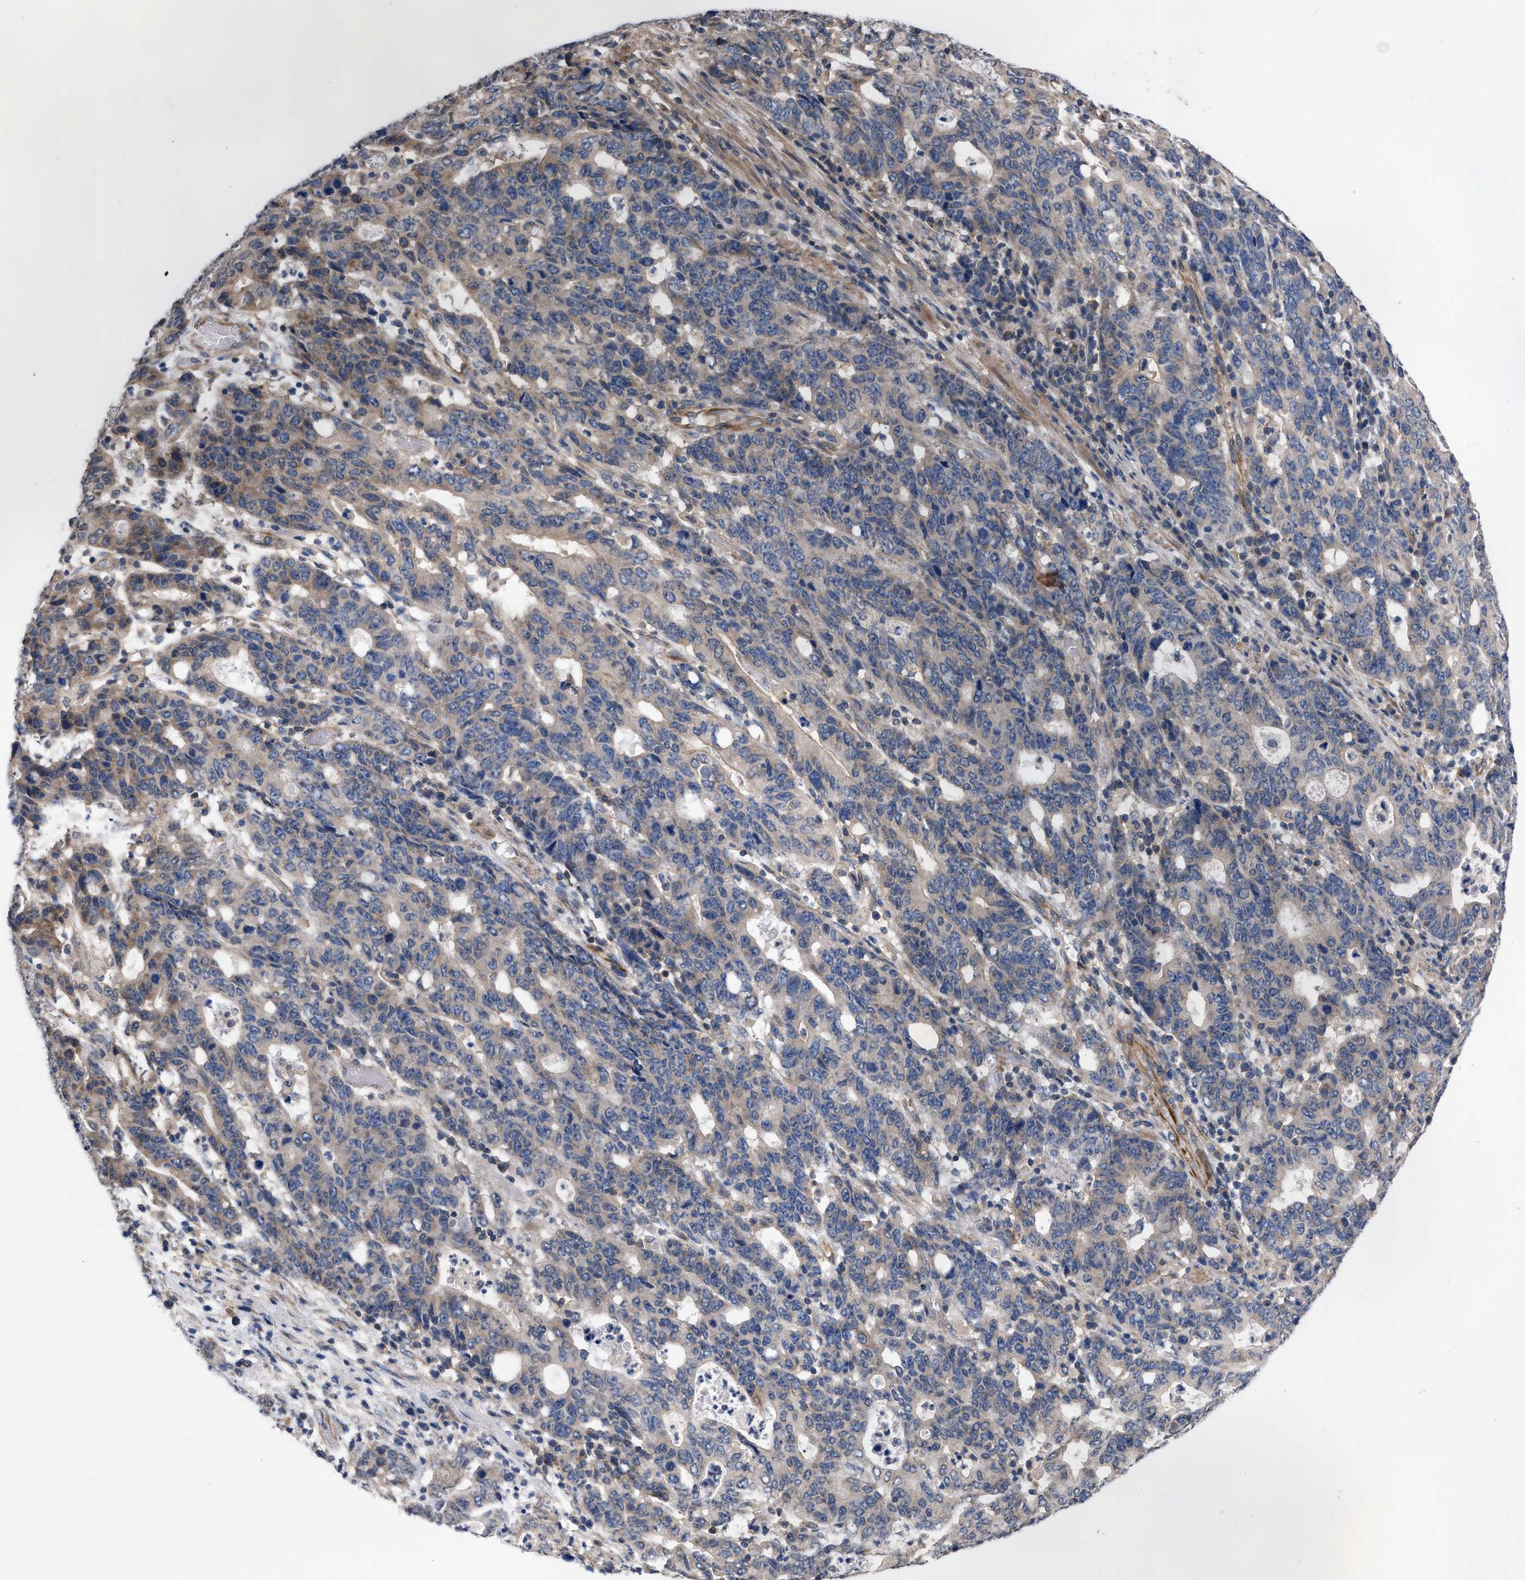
{"staining": {"intensity": "weak", "quantity": "25%-75%", "location": "cytoplasmic/membranous"}, "tissue": "stomach cancer", "cell_type": "Tumor cells", "image_type": "cancer", "snomed": [{"axis": "morphology", "description": "Adenocarcinoma, NOS"}, {"axis": "topography", "description": "Stomach, upper"}], "caption": "Tumor cells display low levels of weak cytoplasmic/membranous expression in approximately 25%-75% of cells in adenocarcinoma (stomach).", "gene": "TMEM131", "patient": {"sex": "male", "age": 69}}